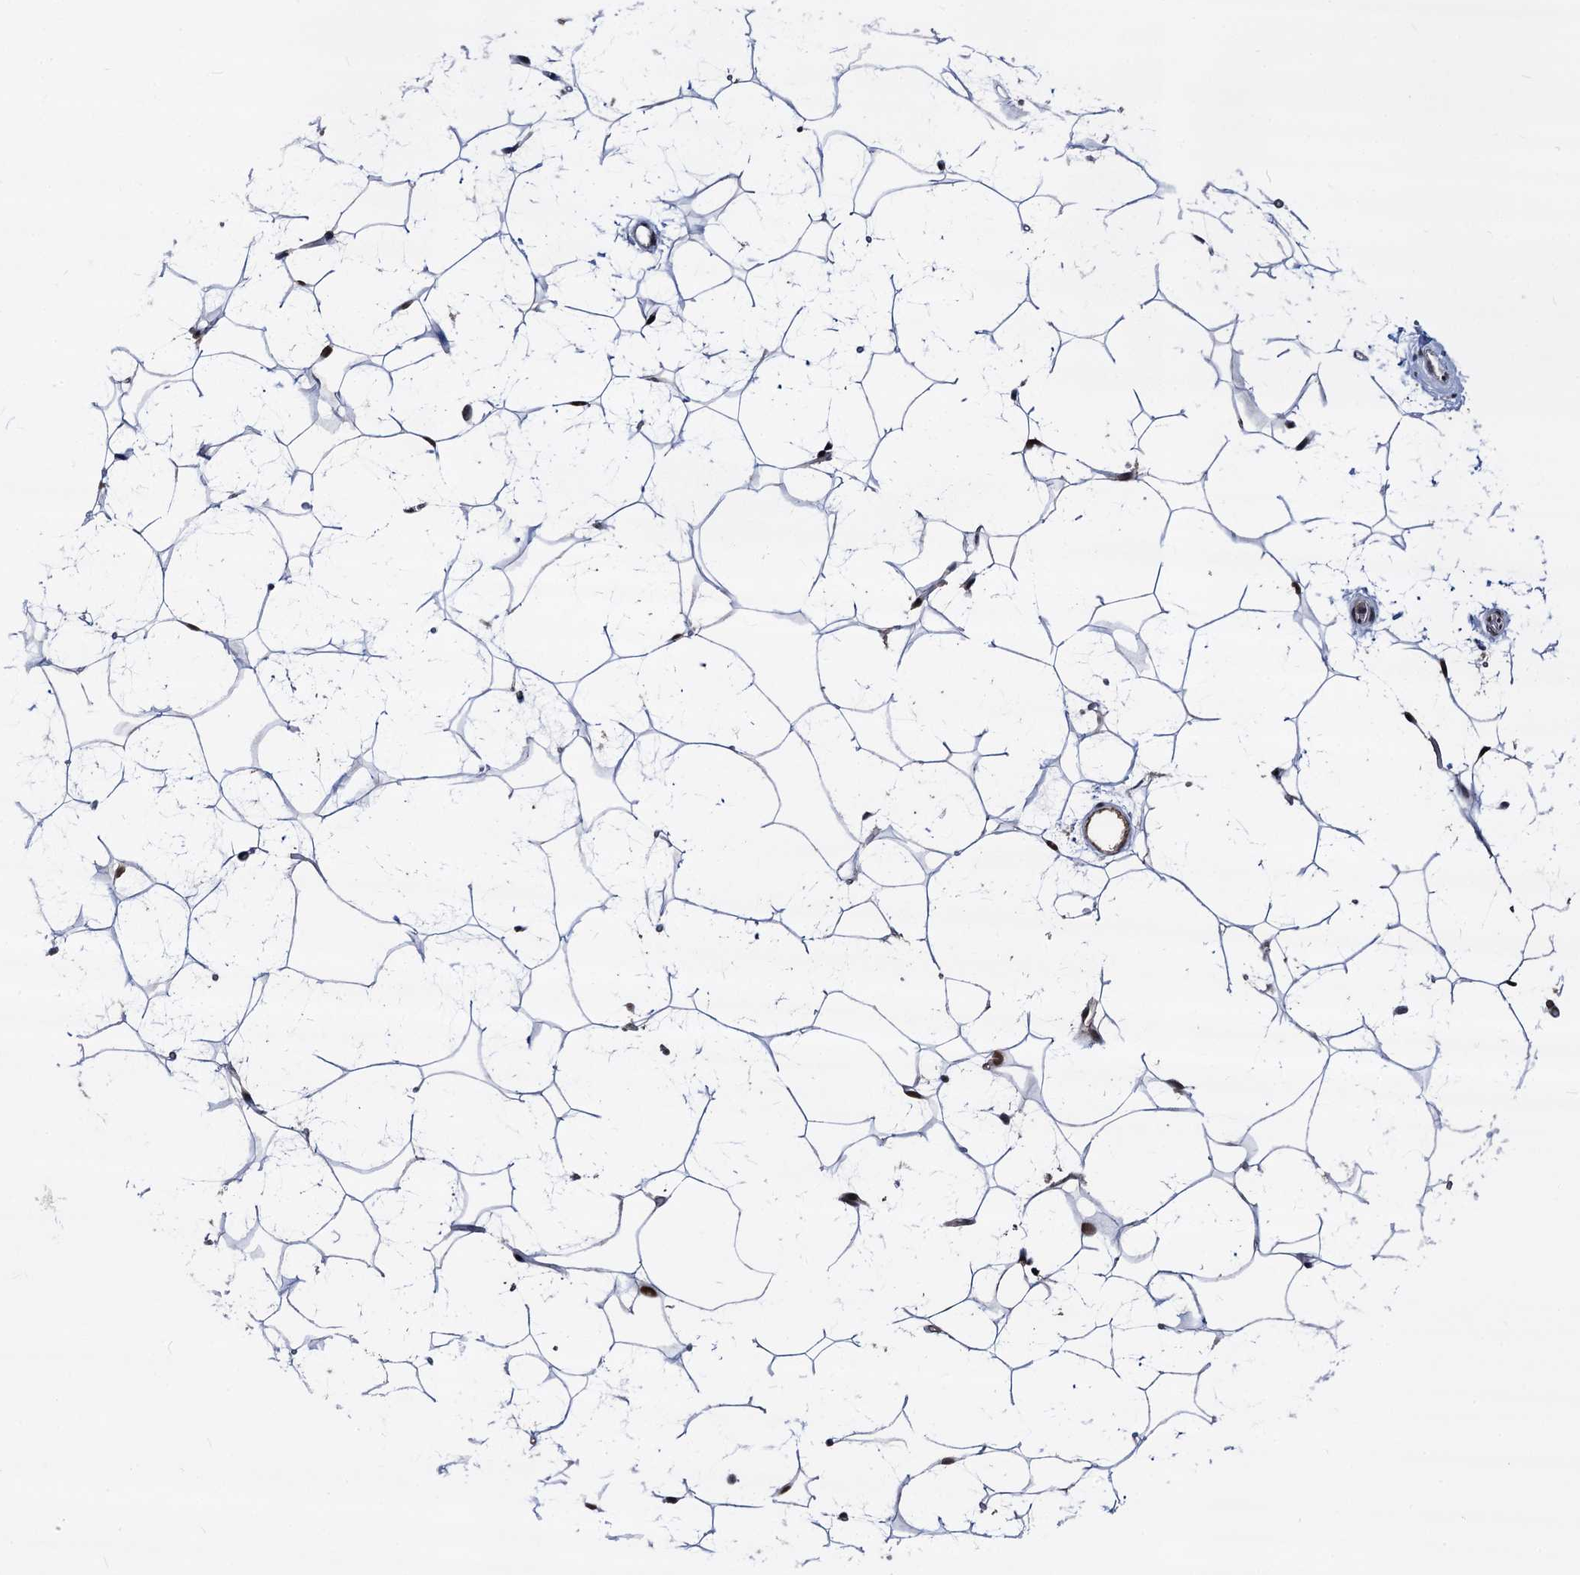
{"staining": {"intensity": "negative", "quantity": "none", "location": "none"}, "tissue": "adipose tissue", "cell_type": "Adipocytes", "image_type": "normal", "snomed": [{"axis": "morphology", "description": "Normal tissue, NOS"}, {"axis": "topography", "description": "Breast"}], "caption": "Human adipose tissue stained for a protein using immunohistochemistry demonstrates no expression in adipocytes.", "gene": "GALNT11", "patient": {"sex": "female", "age": 26}}